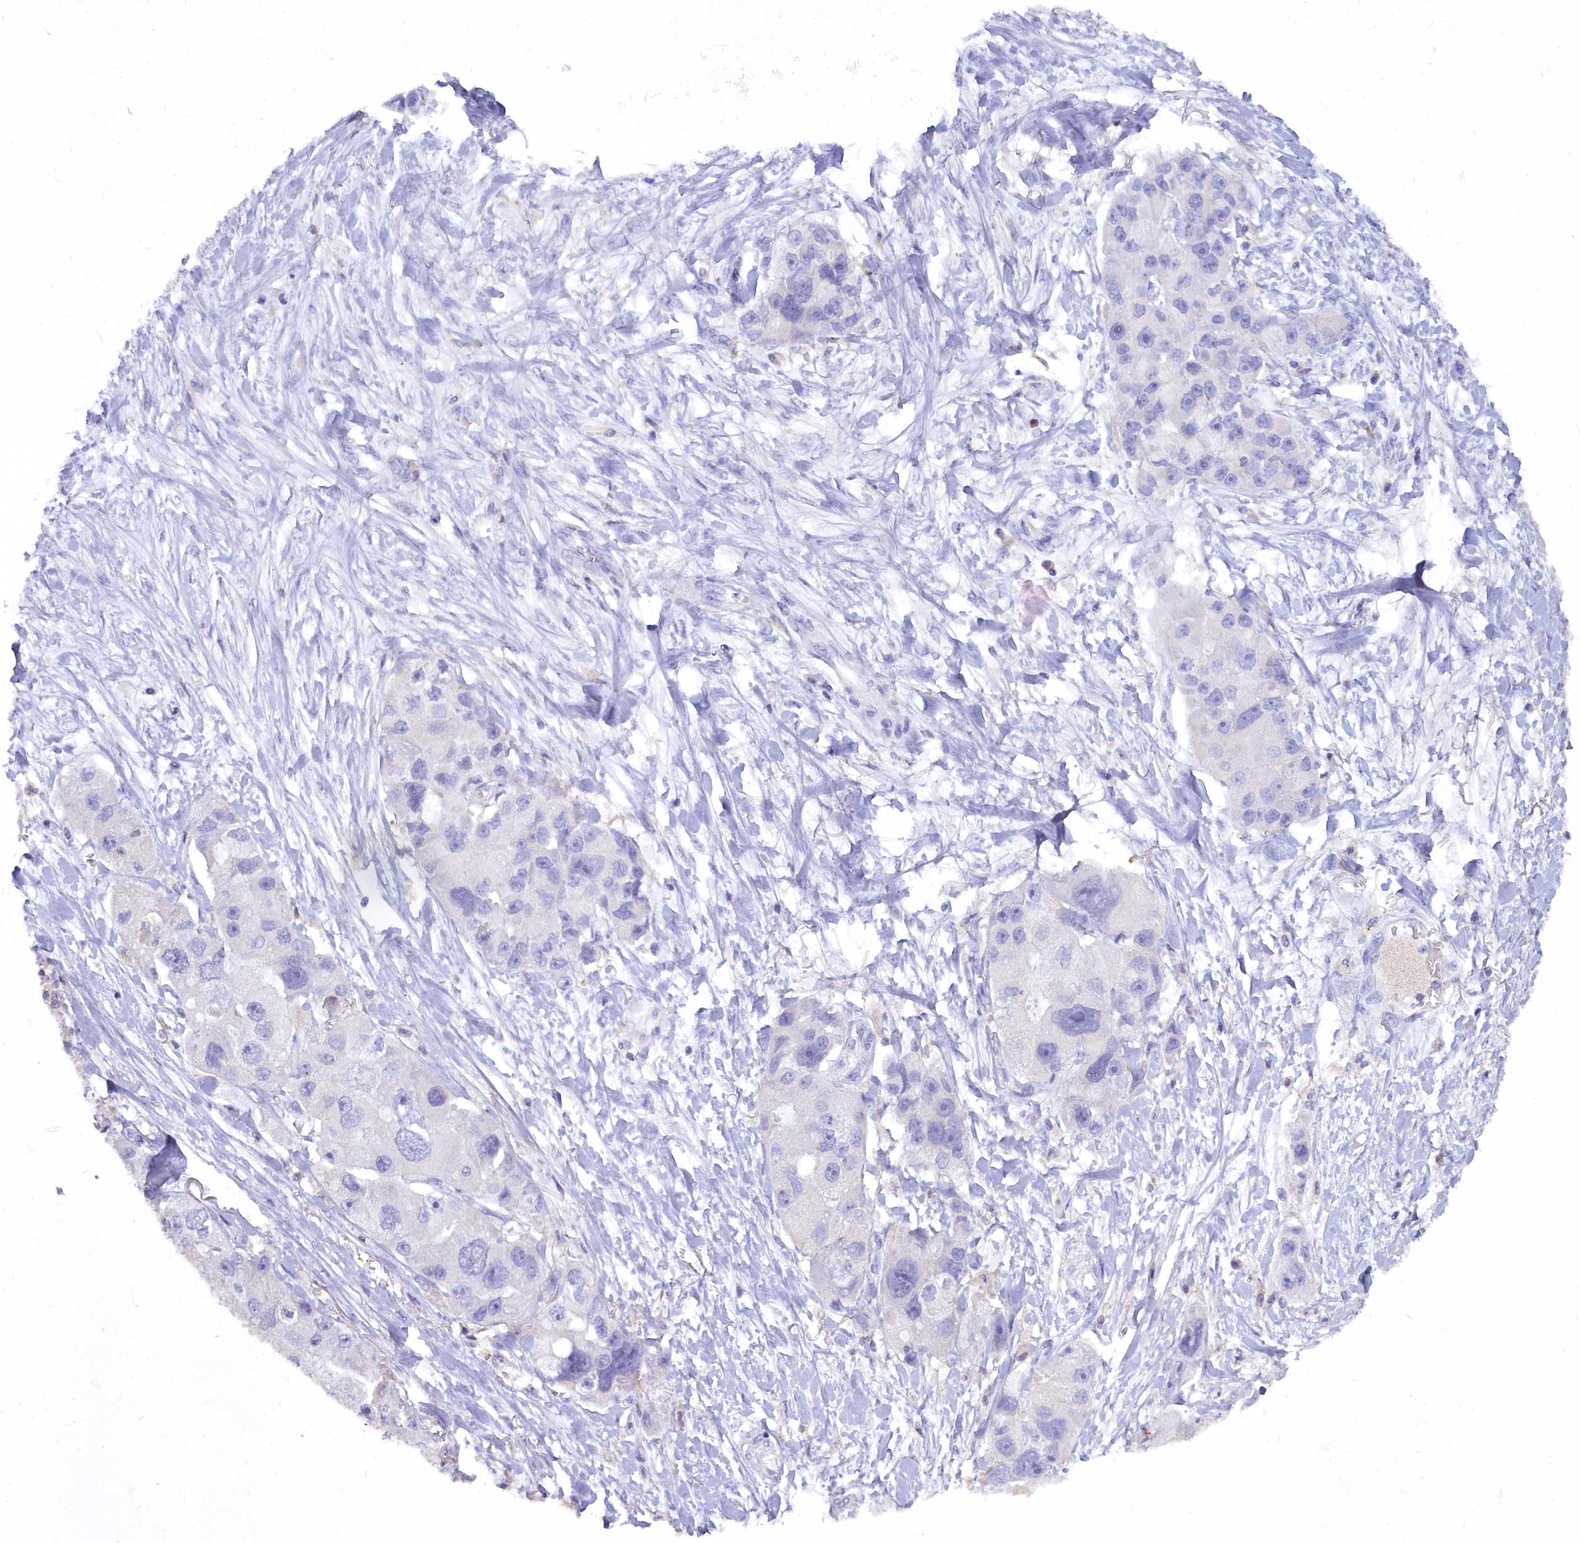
{"staining": {"intensity": "negative", "quantity": "none", "location": "none"}, "tissue": "lung cancer", "cell_type": "Tumor cells", "image_type": "cancer", "snomed": [{"axis": "morphology", "description": "Adenocarcinoma, NOS"}, {"axis": "topography", "description": "Lung"}], "caption": "The photomicrograph demonstrates no significant expression in tumor cells of lung cancer (adenocarcinoma).", "gene": "BLNK", "patient": {"sex": "female", "age": 54}}